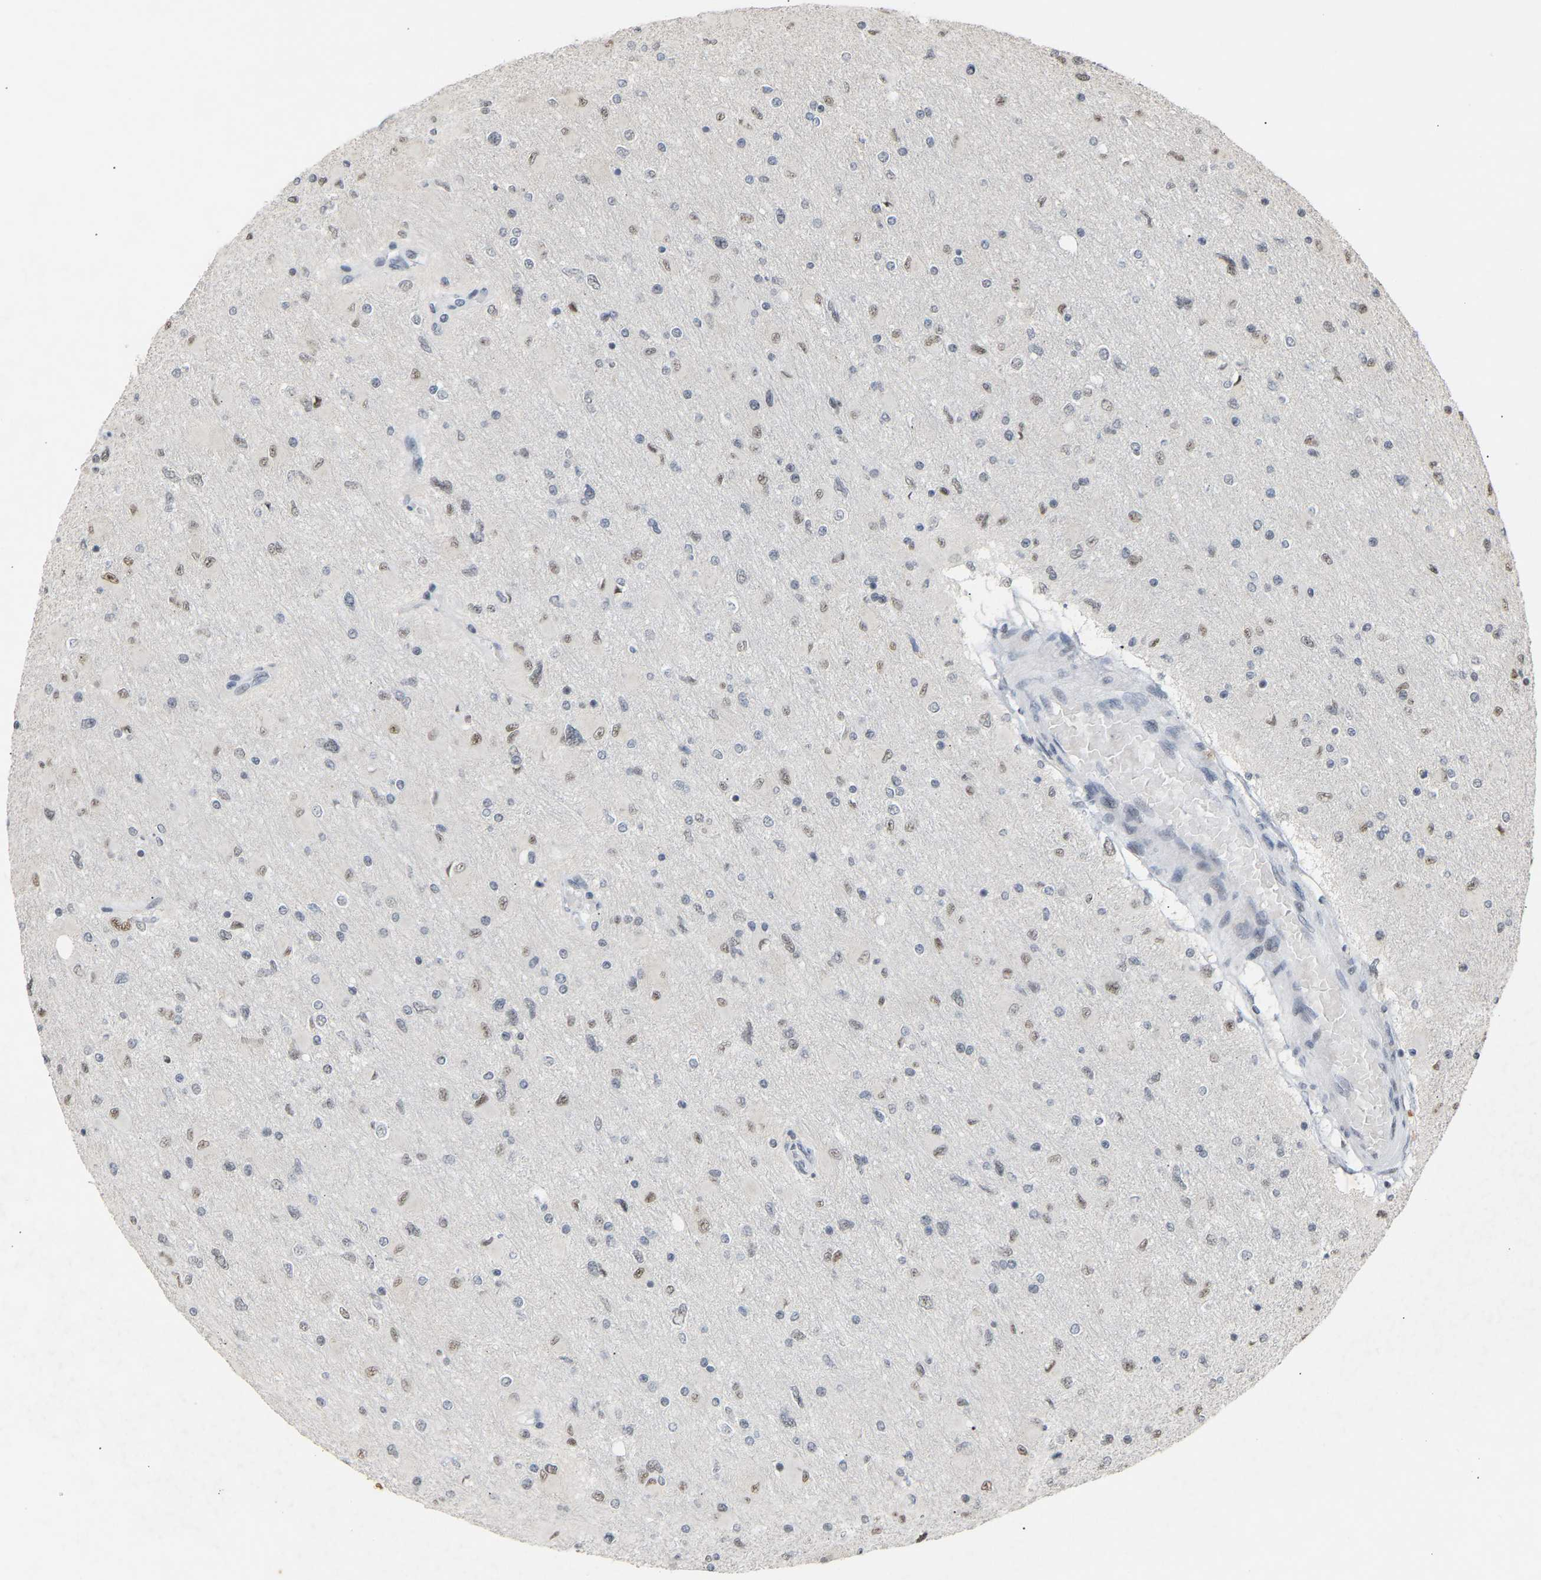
{"staining": {"intensity": "weak", "quantity": "25%-75%", "location": "nuclear"}, "tissue": "glioma", "cell_type": "Tumor cells", "image_type": "cancer", "snomed": [{"axis": "morphology", "description": "Glioma, malignant, High grade"}, {"axis": "topography", "description": "Cerebral cortex"}], "caption": "Brown immunohistochemical staining in malignant glioma (high-grade) exhibits weak nuclear staining in about 25%-75% of tumor cells. The staining was performed using DAB to visualize the protein expression in brown, while the nuclei were stained in blue with hematoxylin (Magnification: 20x).", "gene": "NELFB", "patient": {"sex": "female", "age": 36}}